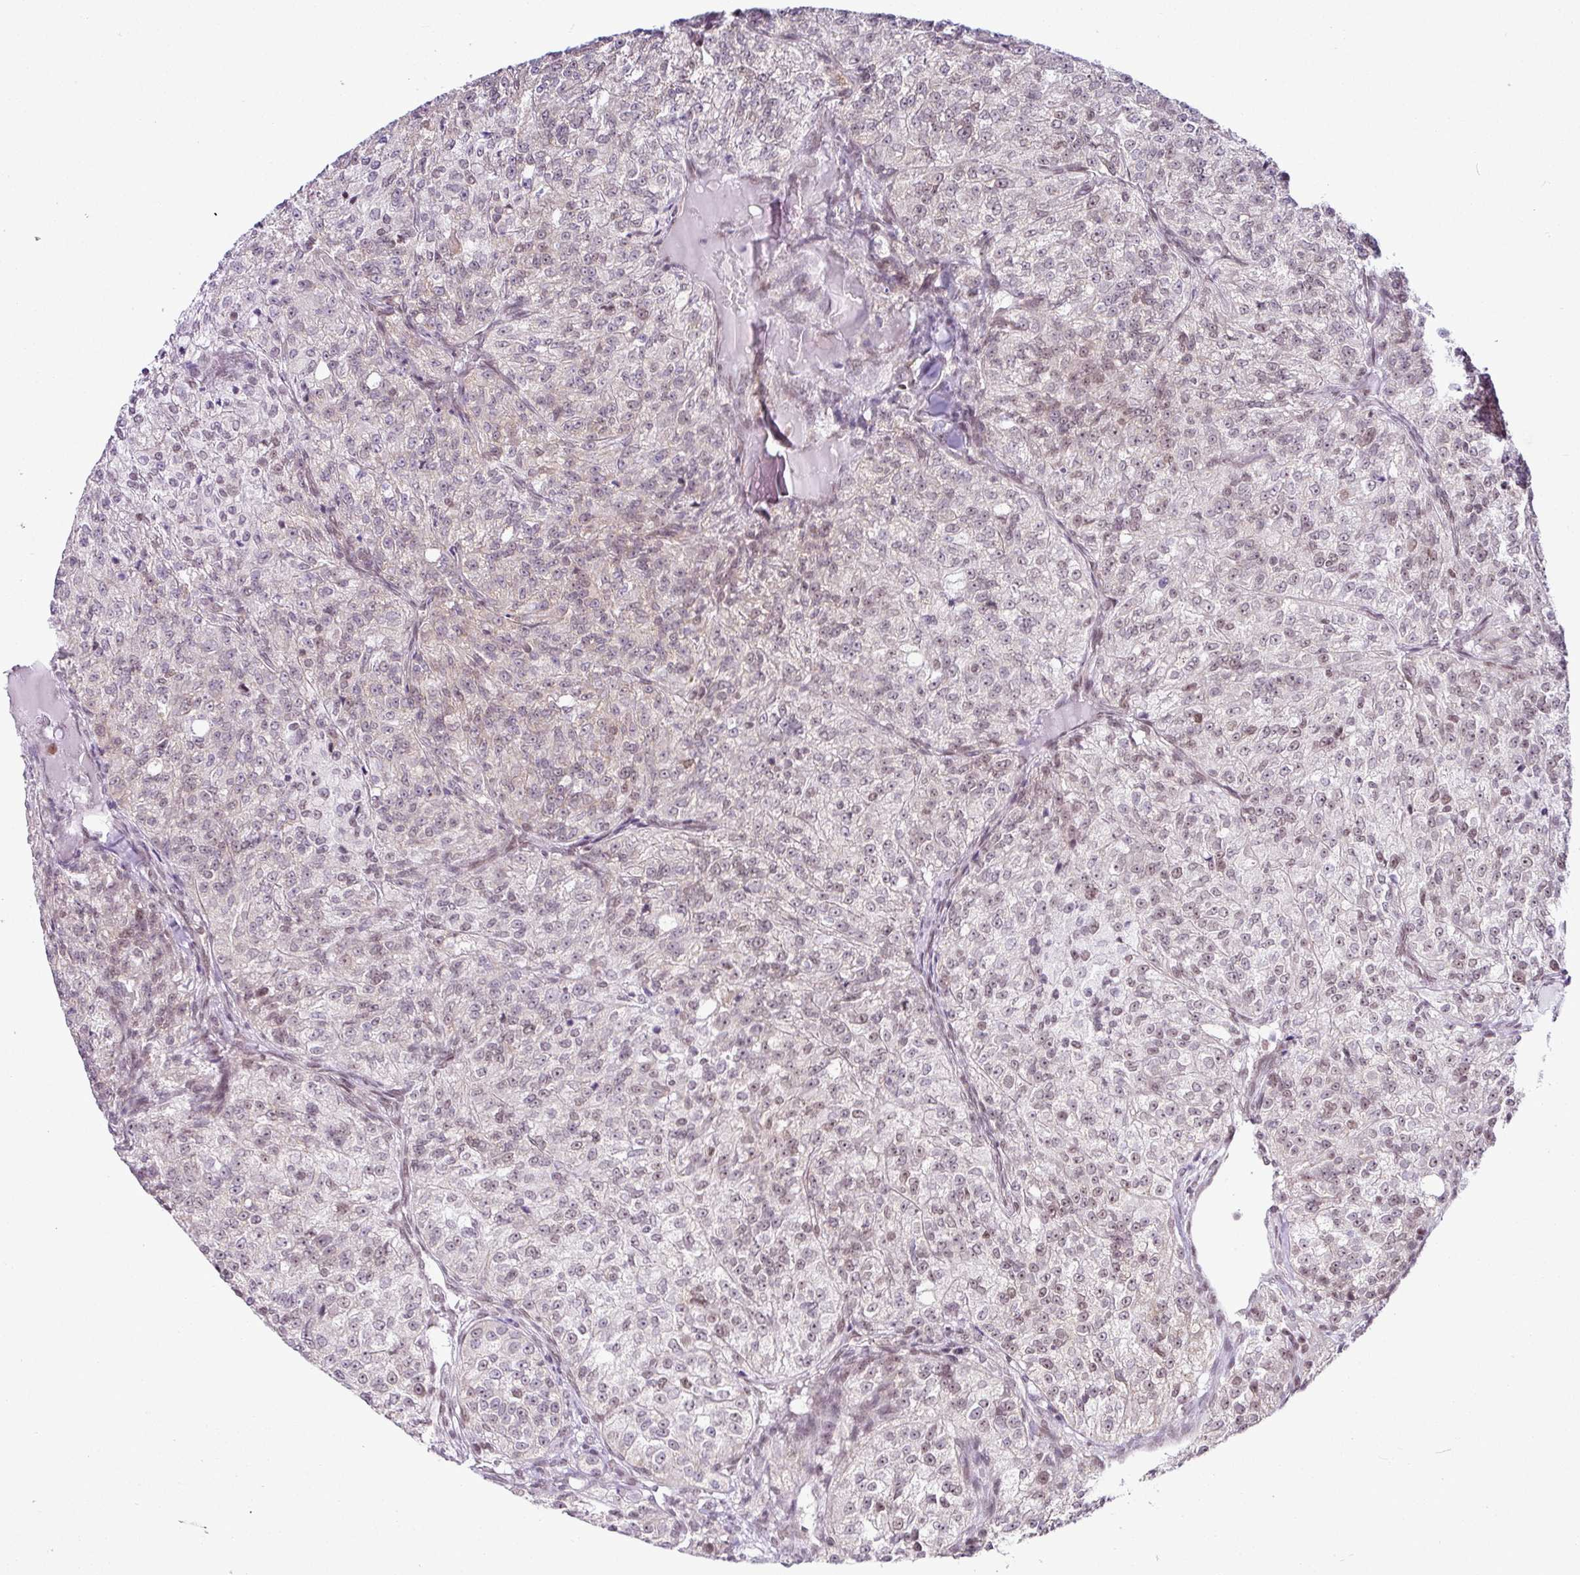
{"staining": {"intensity": "weak", "quantity": "25%-75%", "location": "nuclear"}, "tissue": "renal cancer", "cell_type": "Tumor cells", "image_type": "cancer", "snomed": [{"axis": "morphology", "description": "Adenocarcinoma, NOS"}, {"axis": "topography", "description": "Kidney"}], "caption": "Immunohistochemical staining of human adenocarcinoma (renal) reveals low levels of weak nuclear protein positivity in about 25%-75% of tumor cells. (Stains: DAB in brown, nuclei in blue, Microscopy: brightfield microscopy at high magnification).", "gene": "FAM32A", "patient": {"sex": "female", "age": 63}}